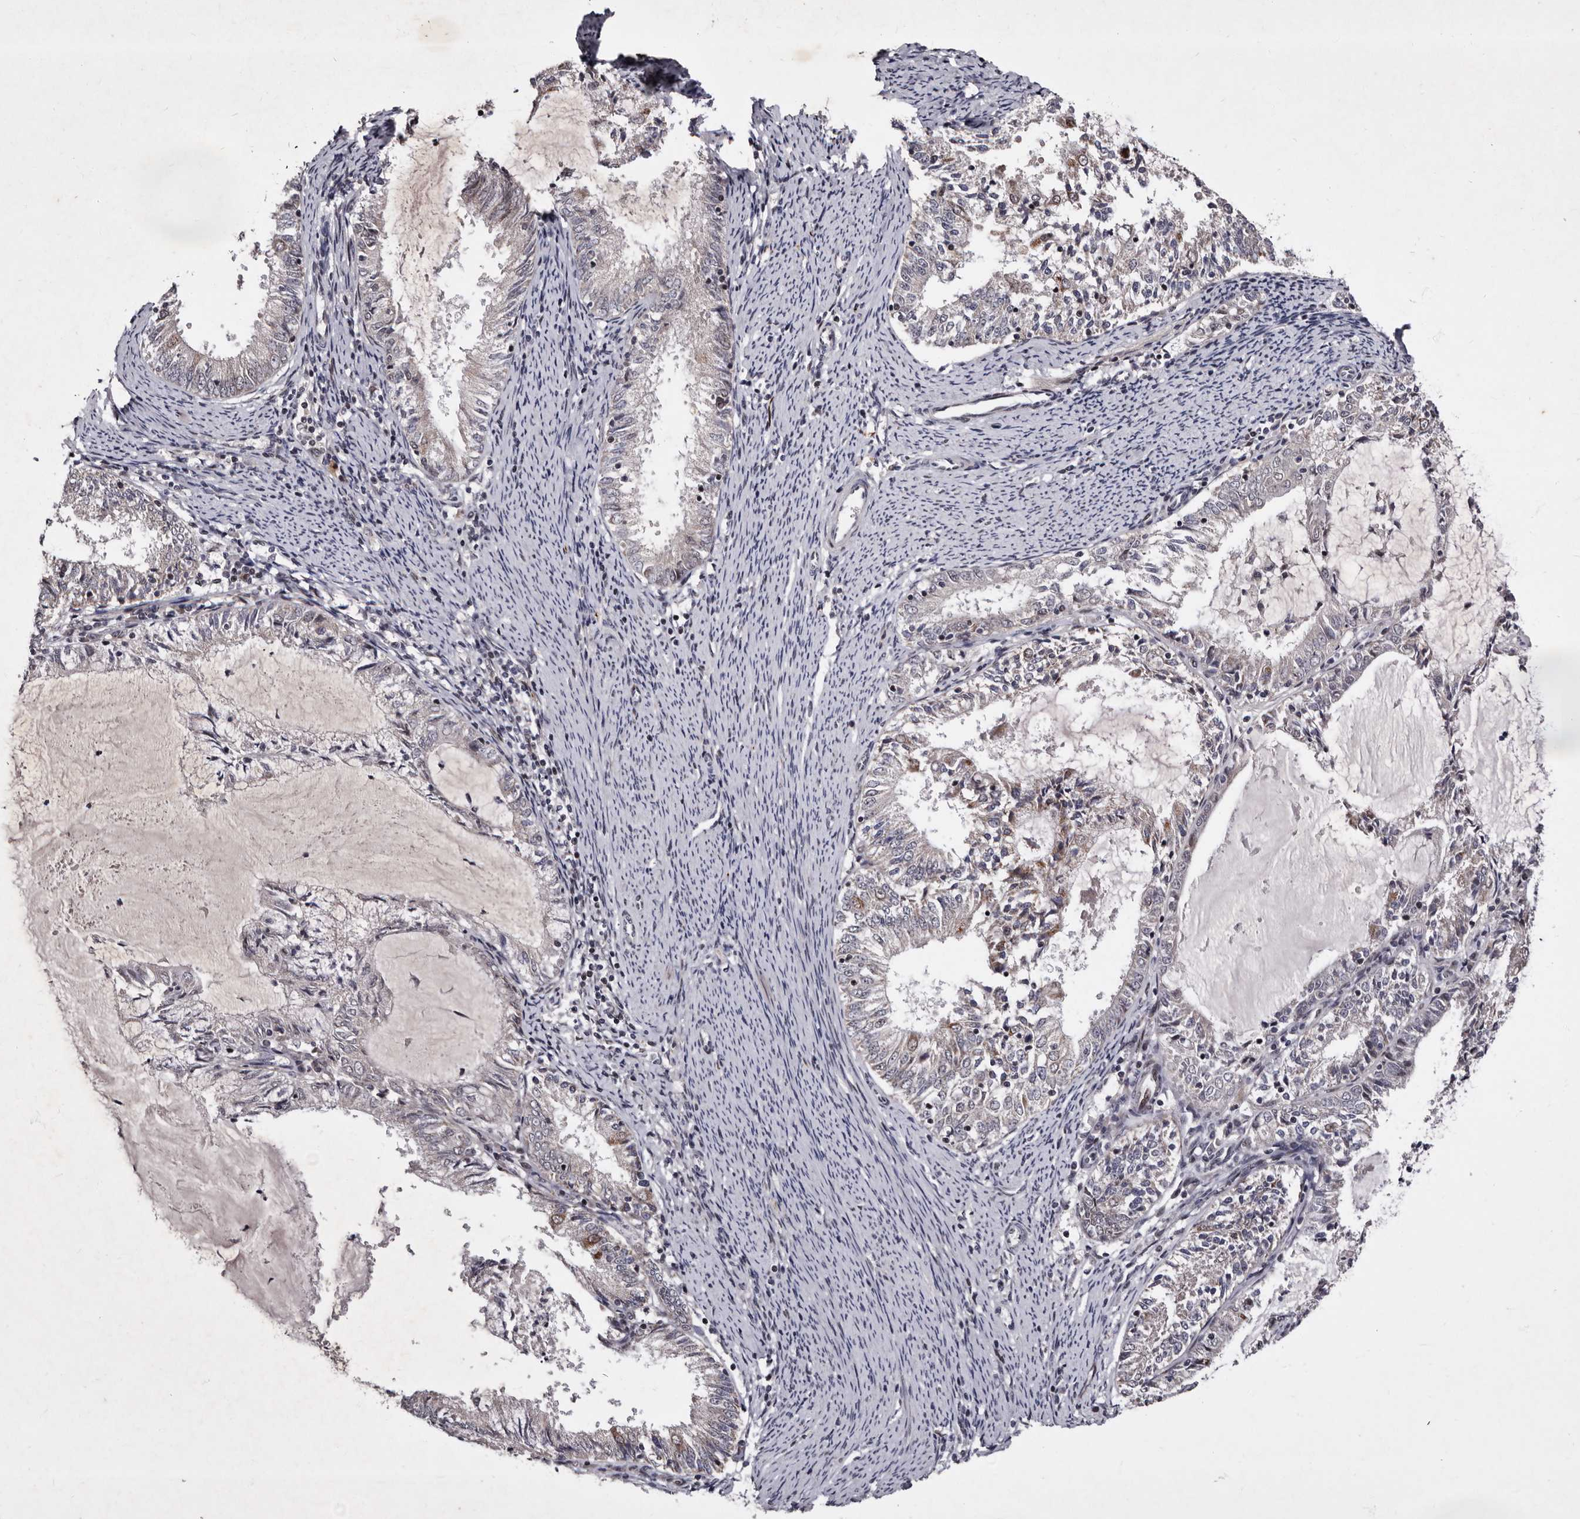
{"staining": {"intensity": "negative", "quantity": "none", "location": "none"}, "tissue": "endometrial cancer", "cell_type": "Tumor cells", "image_type": "cancer", "snomed": [{"axis": "morphology", "description": "Adenocarcinoma, NOS"}, {"axis": "topography", "description": "Endometrium"}], "caption": "The micrograph exhibits no staining of tumor cells in endometrial cancer.", "gene": "TNKS", "patient": {"sex": "female", "age": 57}}